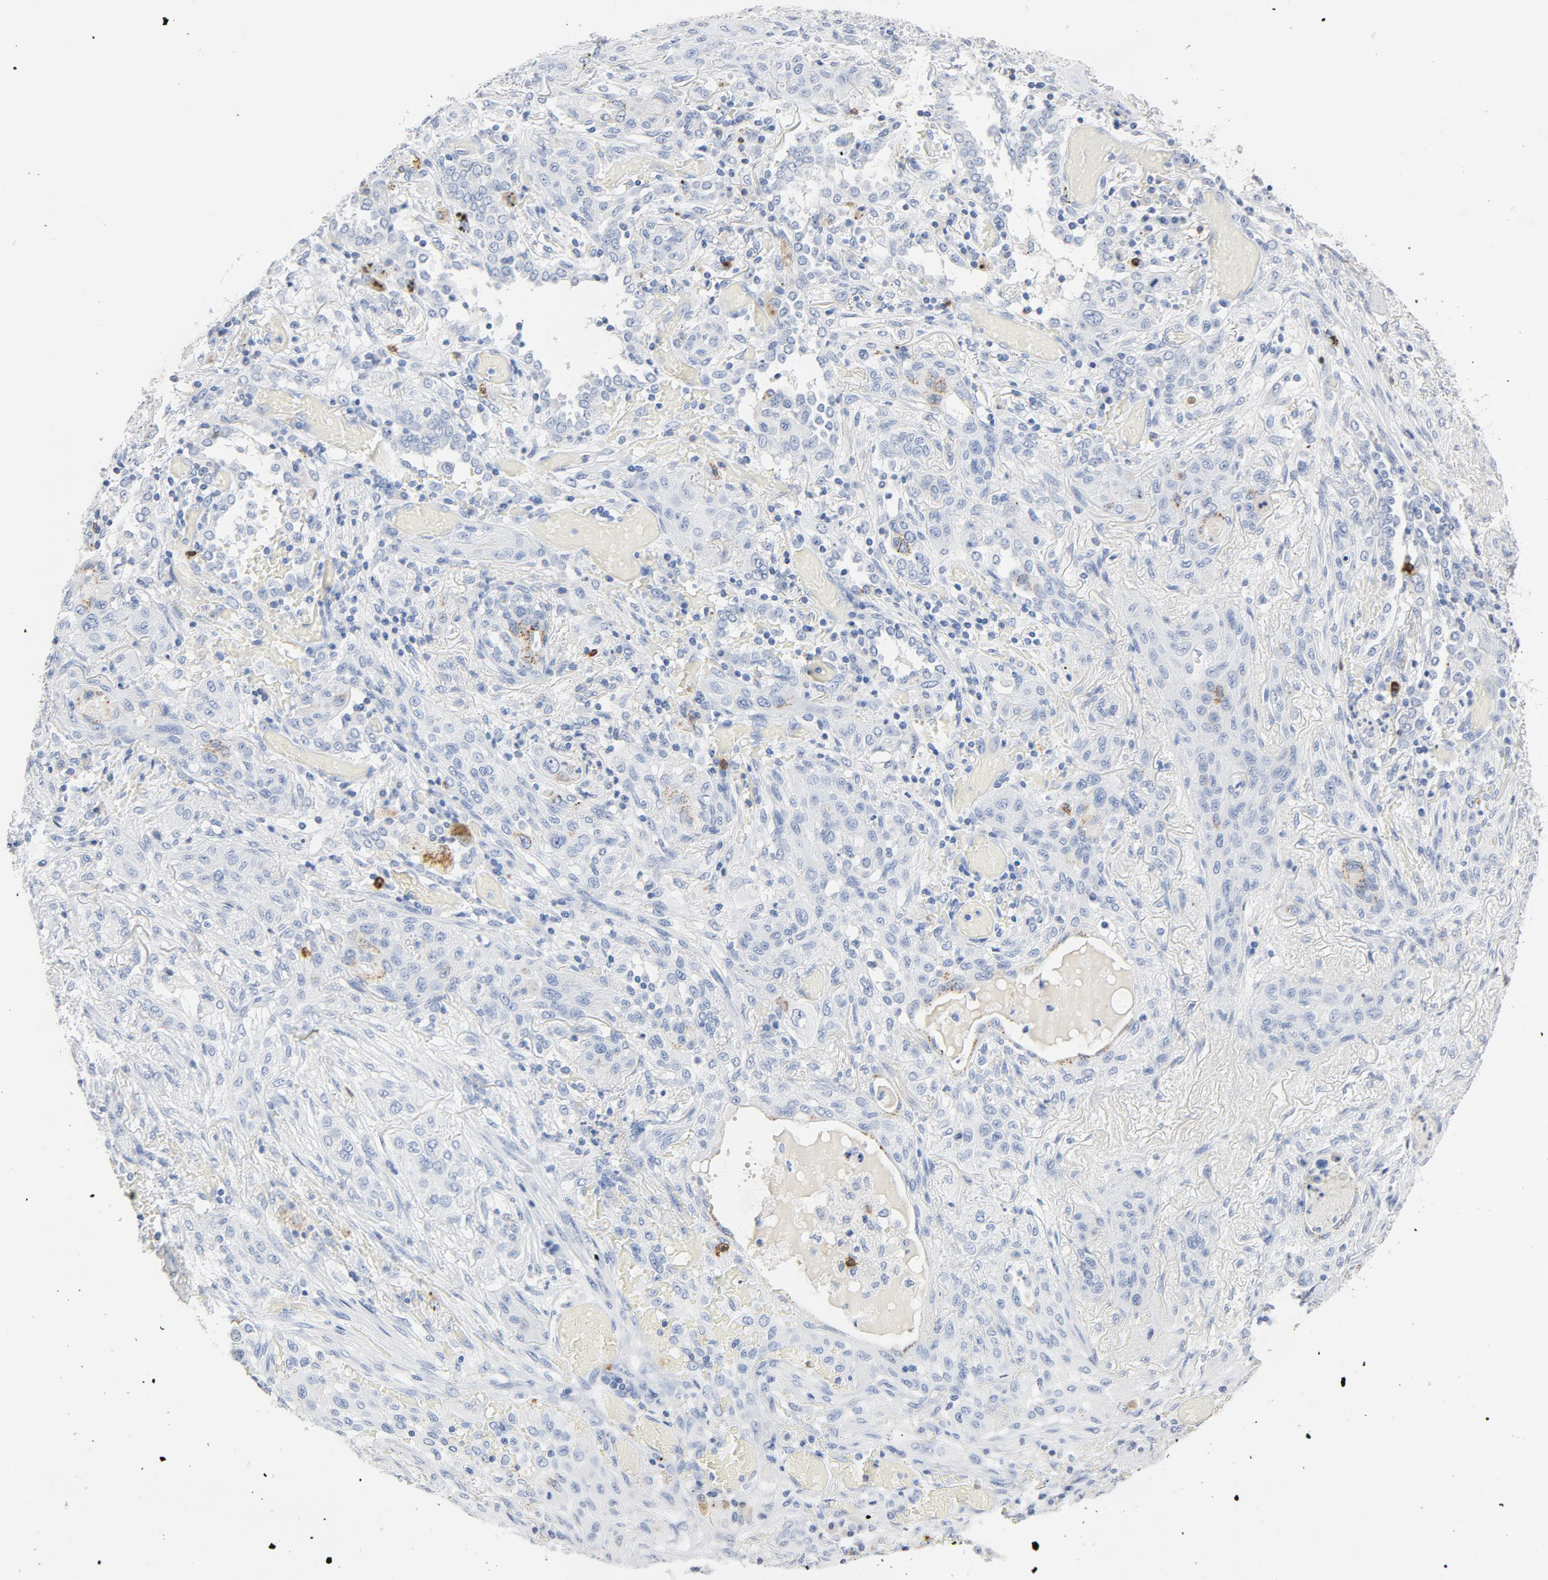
{"staining": {"intensity": "negative", "quantity": "none", "location": "none"}, "tissue": "lung cancer", "cell_type": "Tumor cells", "image_type": "cancer", "snomed": [{"axis": "morphology", "description": "Squamous cell carcinoma, NOS"}, {"axis": "topography", "description": "Lung"}], "caption": "High power microscopy photomicrograph of an IHC micrograph of lung cancer, revealing no significant expression in tumor cells.", "gene": "PTPRB", "patient": {"sex": "female", "age": 47}}